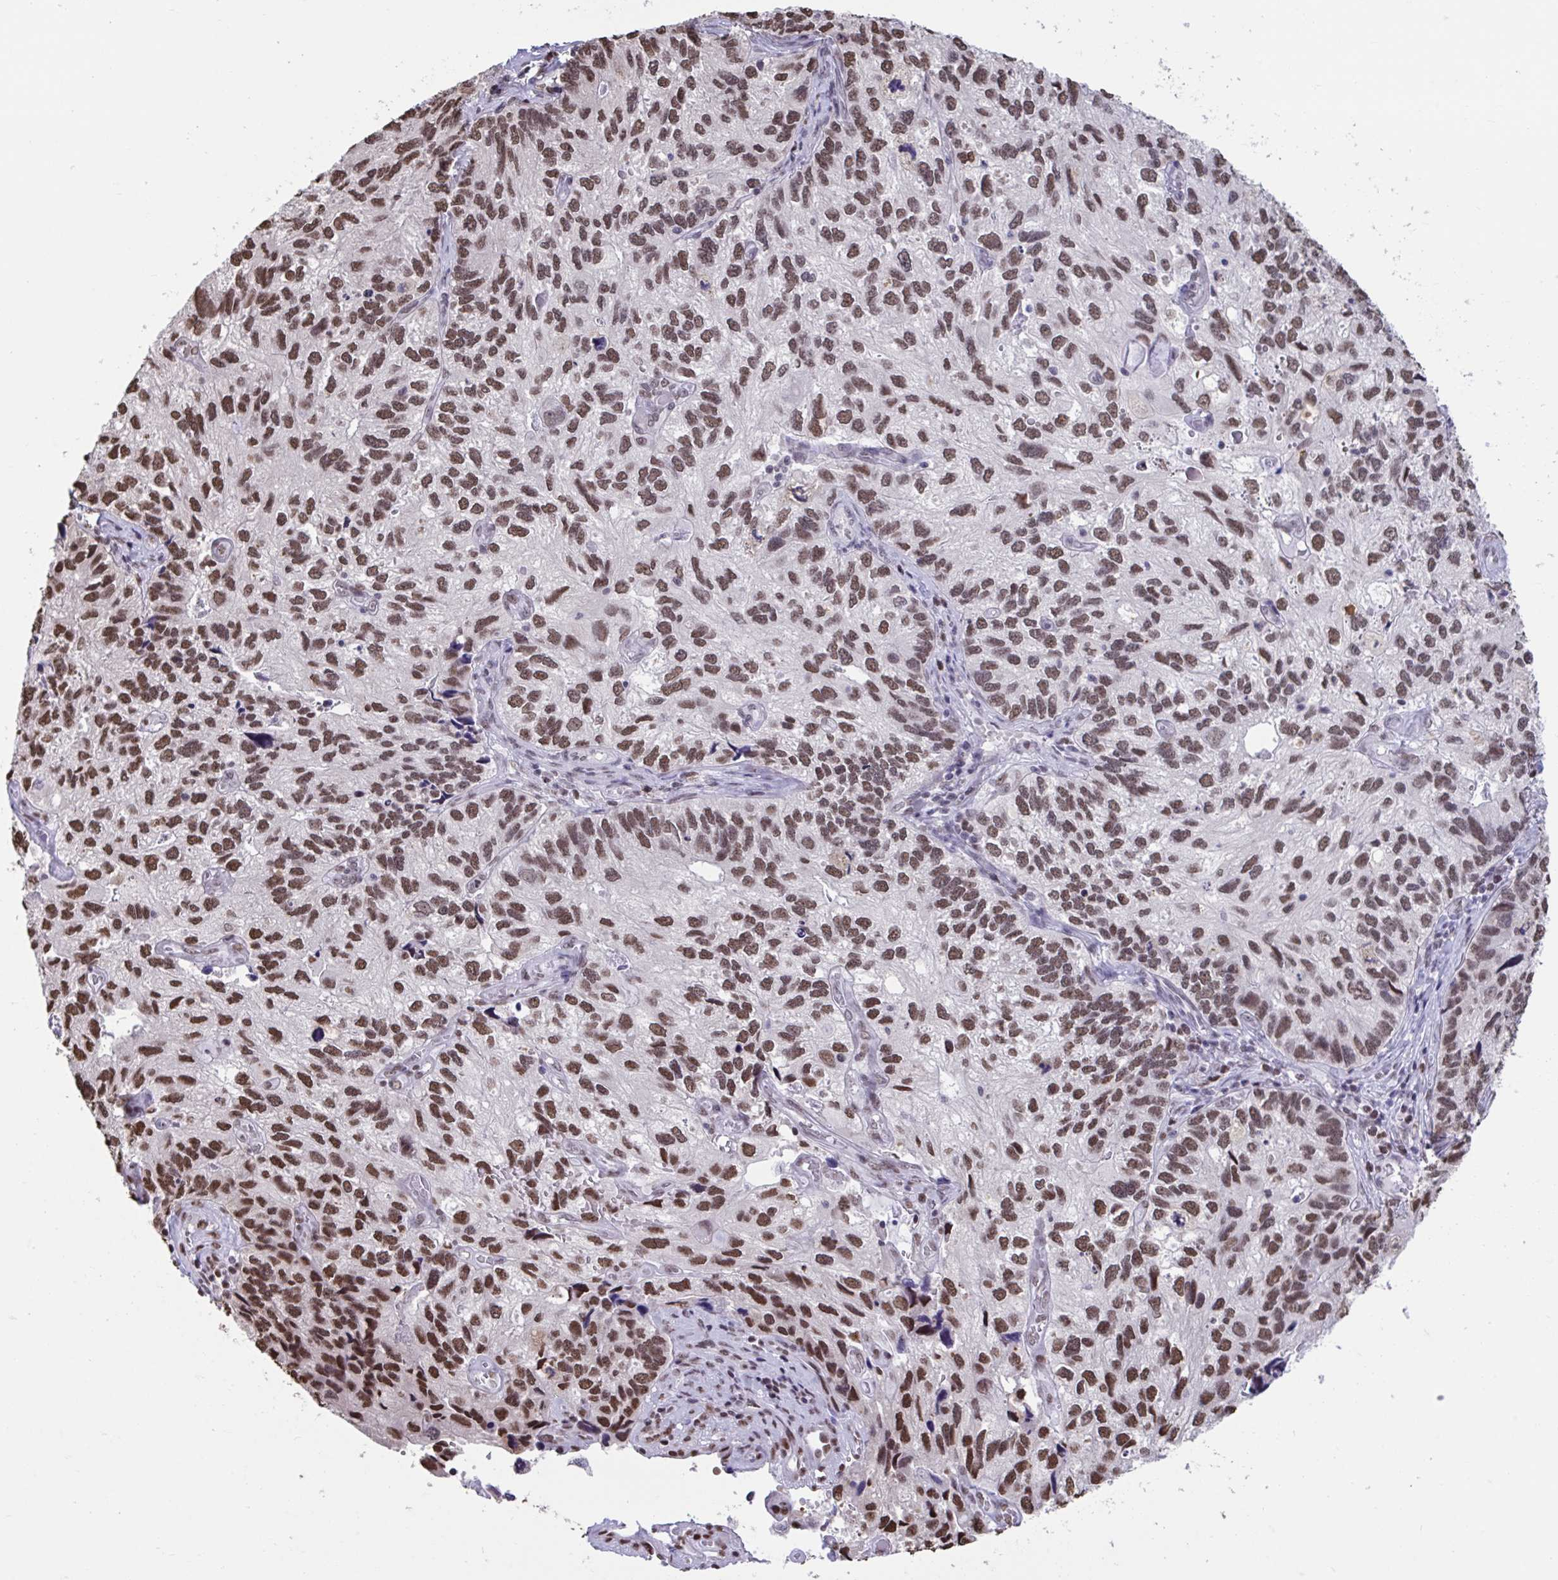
{"staining": {"intensity": "moderate", "quantity": "25%-75%", "location": "nuclear"}, "tissue": "endometrial cancer", "cell_type": "Tumor cells", "image_type": "cancer", "snomed": [{"axis": "morphology", "description": "Carcinoma, NOS"}, {"axis": "topography", "description": "Uterus"}], "caption": "Immunohistochemistry (DAB (3,3'-diaminobenzidine)) staining of human endometrial cancer displays moderate nuclear protein expression in about 25%-75% of tumor cells.", "gene": "HNRNPDL", "patient": {"sex": "female", "age": 76}}